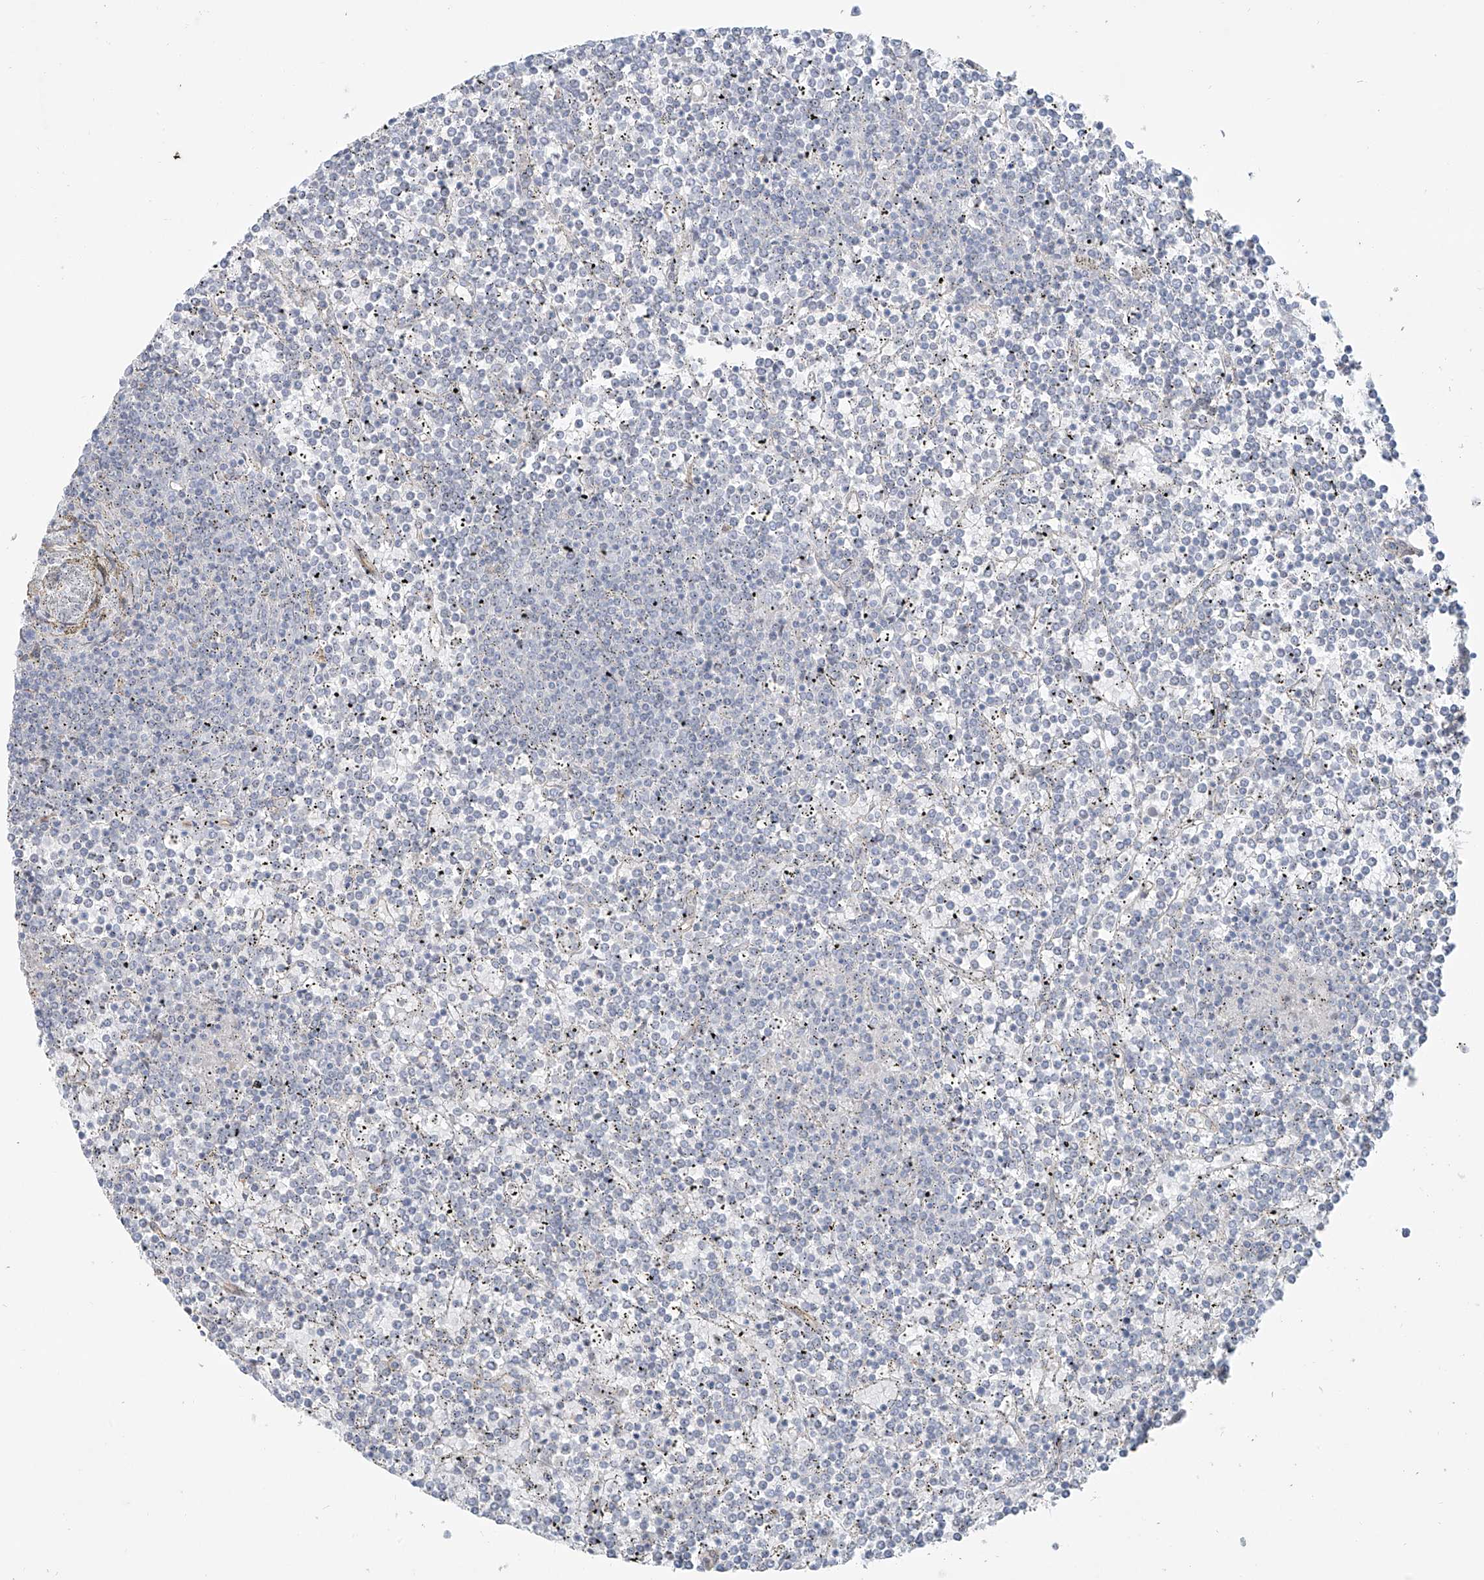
{"staining": {"intensity": "negative", "quantity": "none", "location": "none"}, "tissue": "lymphoma", "cell_type": "Tumor cells", "image_type": "cancer", "snomed": [{"axis": "morphology", "description": "Malignant lymphoma, non-Hodgkin's type, Low grade"}, {"axis": "topography", "description": "Spleen"}], "caption": "Image shows no significant protein positivity in tumor cells of lymphoma.", "gene": "TUBE1", "patient": {"sex": "female", "age": 19}}